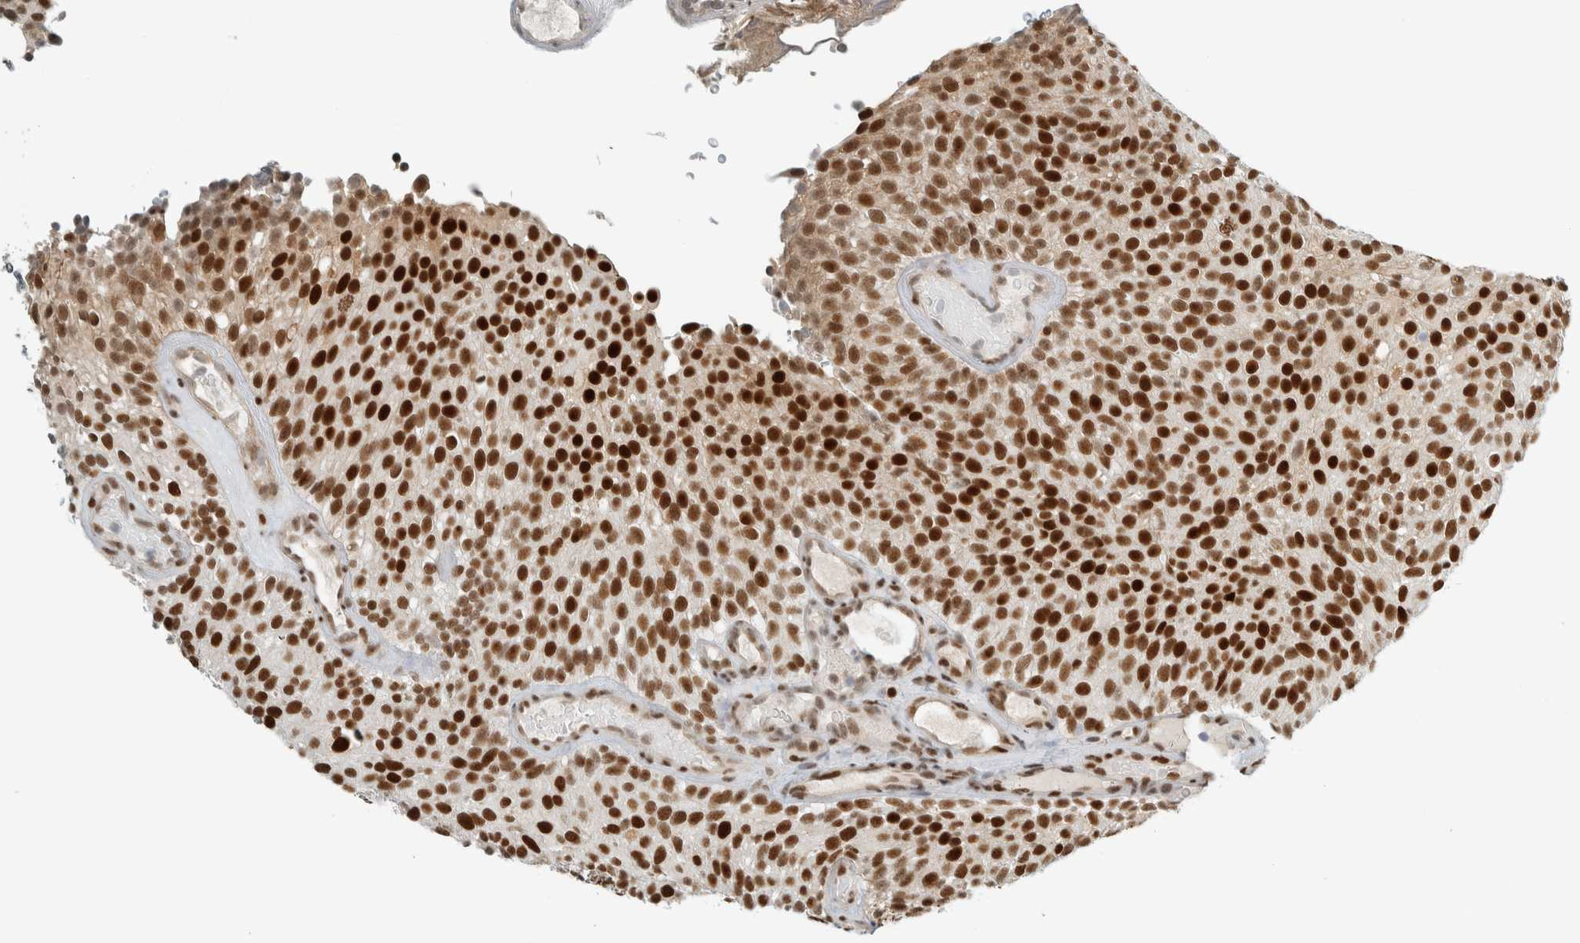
{"staining": {"intensity": "strong", "quantity": ">75%", "location": "nuclear"}, "tissue": "urothelial cancer", "cell_type": "Tumor cells", "image_type": "cancer", "snomed": [{"axis": "morphology", "description": "Urothelial carcinoma, Low grade"}, {"axis": "topography", "description": "Urinary bladder"}], "caption": "Urothelial cancer tissue exhibits strong nuclear positivity in approximately >75% of tumor cells", "gene": "TFE3", "patient": {"sex": "male", "age": 78}}